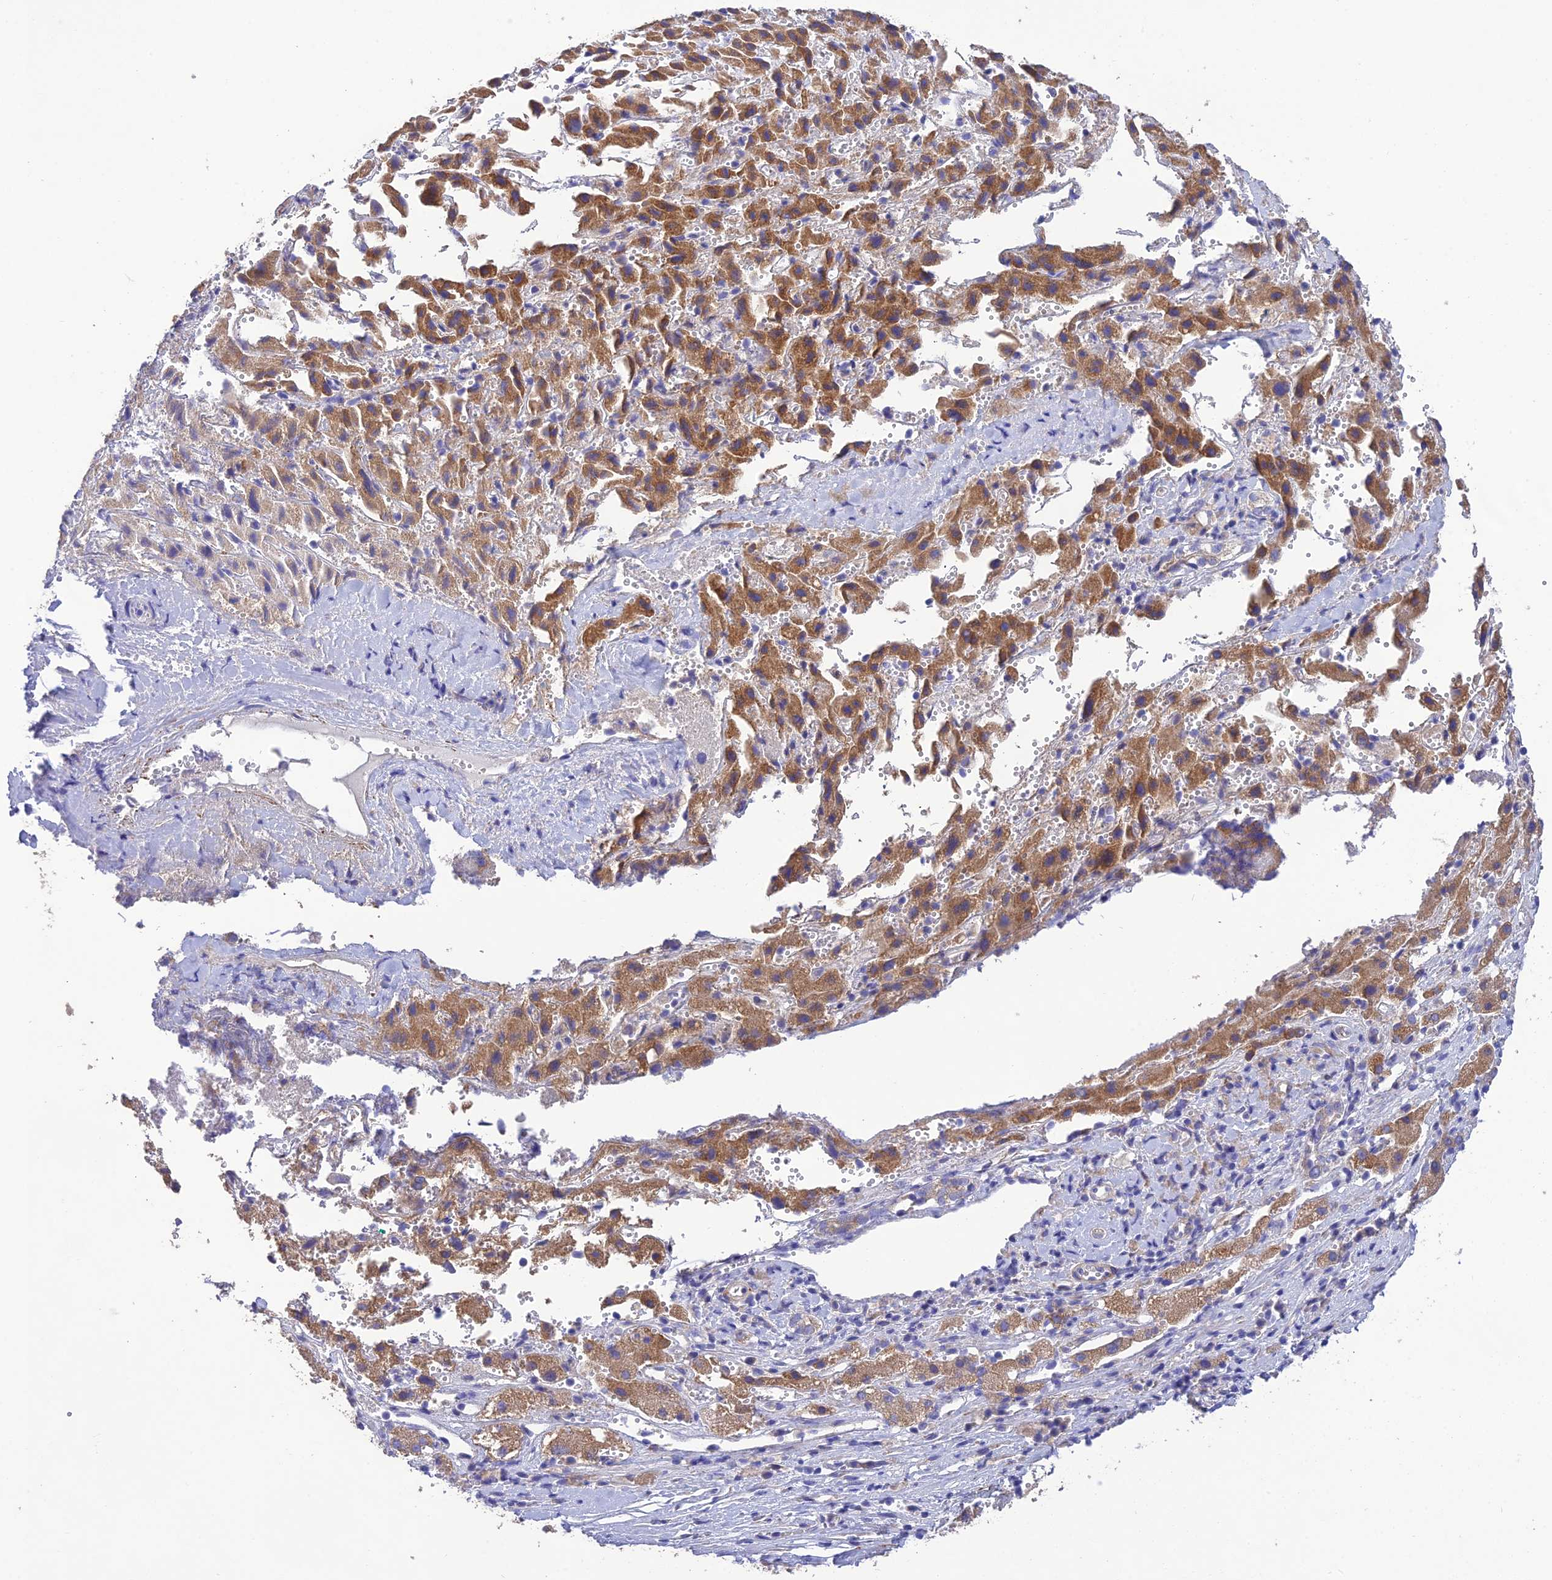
{"staining": {"intensity": "moderate", "quantity": "25%-75%", "location": "cytoplasmic/membranous"}, "tissue": "liver cancer", "cell_type": "Tumor cells", "image_type": "cancer", "snomed": [{"axis": "morphology", "description": "Carcinoma, Hepatocellular, NOS"}, {"axis": "topography", "description": "Liver"}], "caption": "Human liver hepatocellular carcinoma stained with a brown dye shows moderate cytoplasmic/membranous positive expression in approximately 25%-75% of tumor cells.", "gene": "HSD17B2", "patient": {"sex": "female", "age": 58}}